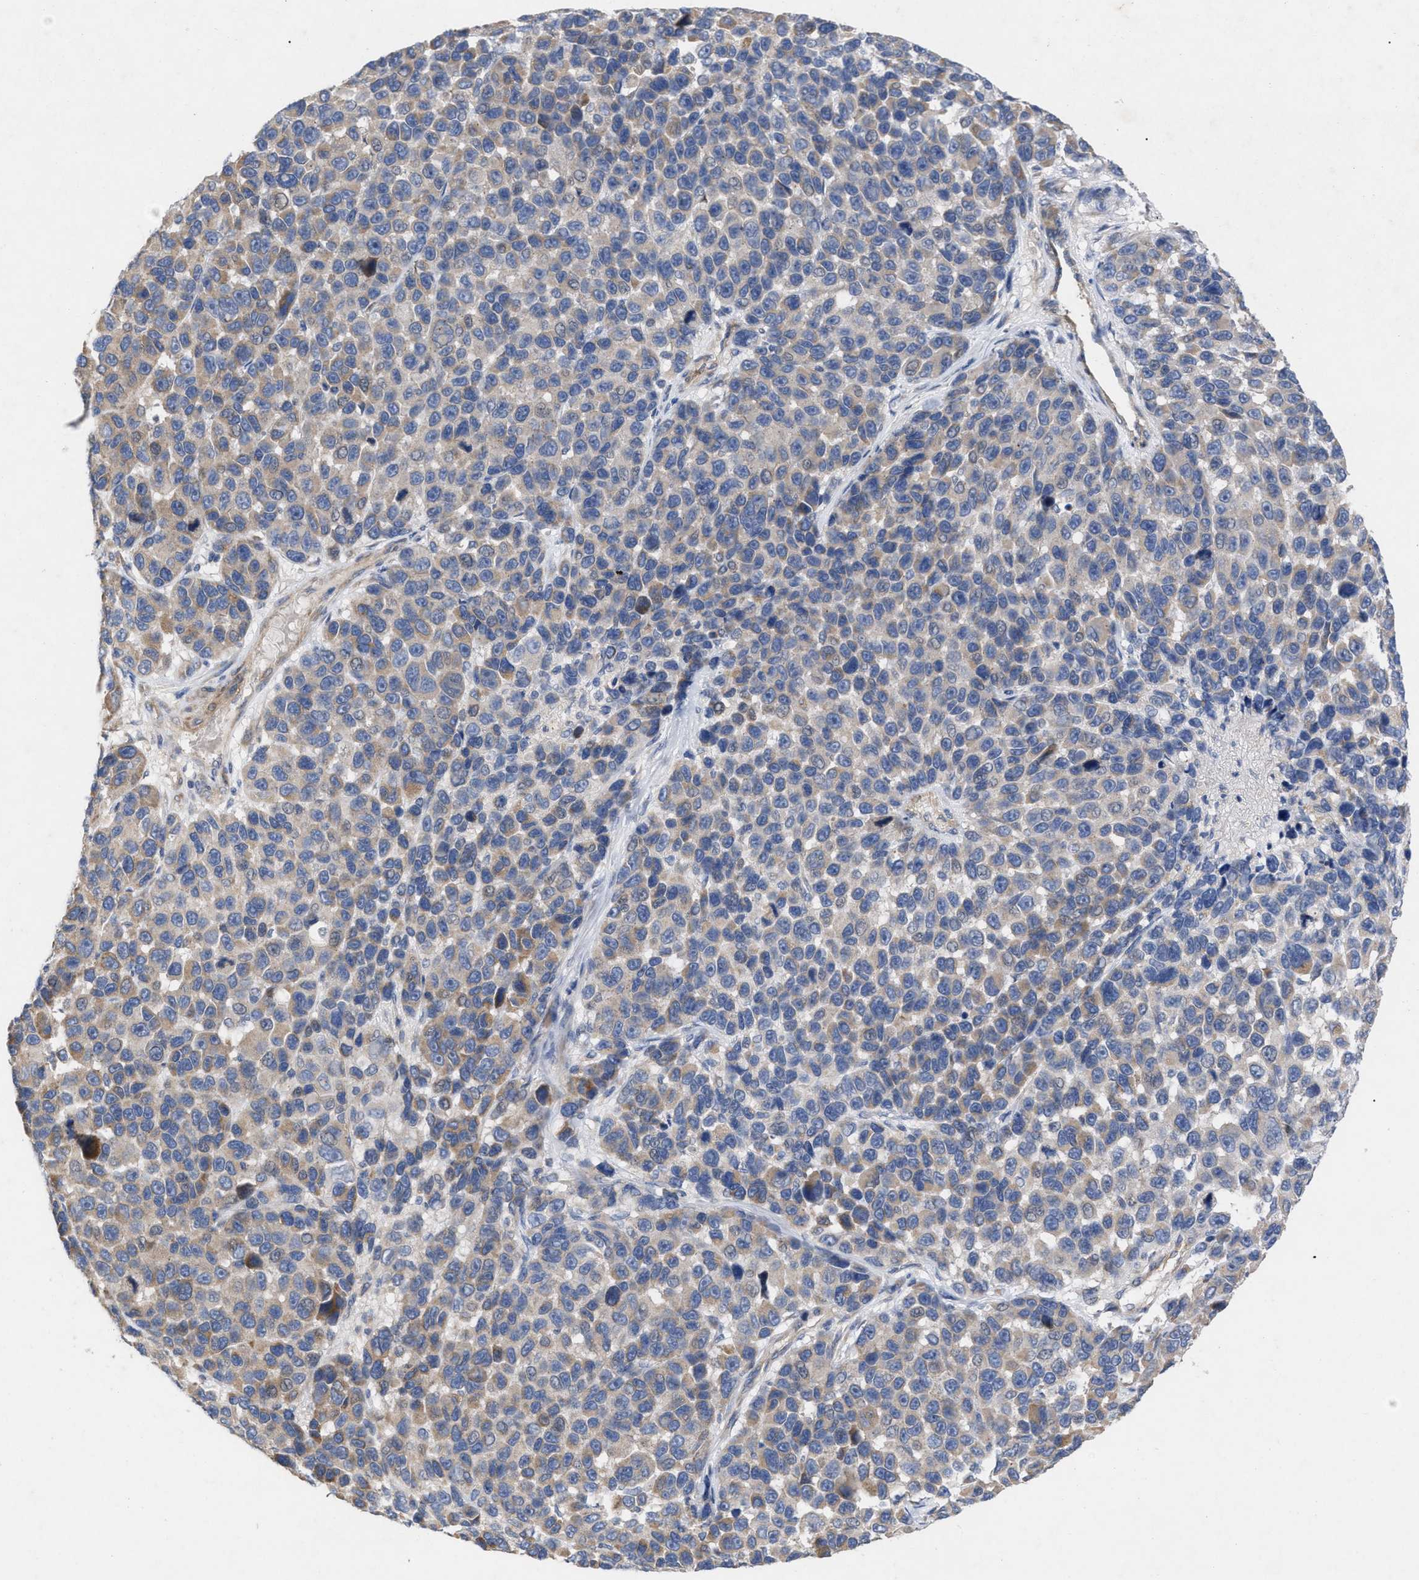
{"staining": {"intensity": "weak", "quantity": "25%-75%", "location": "cytoplasmic/membranous"}, "tissue": "melanoma", "cell_type": "Tumor cells", "image_type": "cancer", "snomed": [{"axis": "morphology", "description": "Malignant melanoma, NOS"}, {"axis": "topography", "description": "Skin"}], "caption": "Tumor cells demonstrate low levels of weak cytoplasmic/membranous expression in approximately 25%-75% of cells in human melanoma.", "gene": "VIP", "patient": {"sex": "male", "age": 53}}